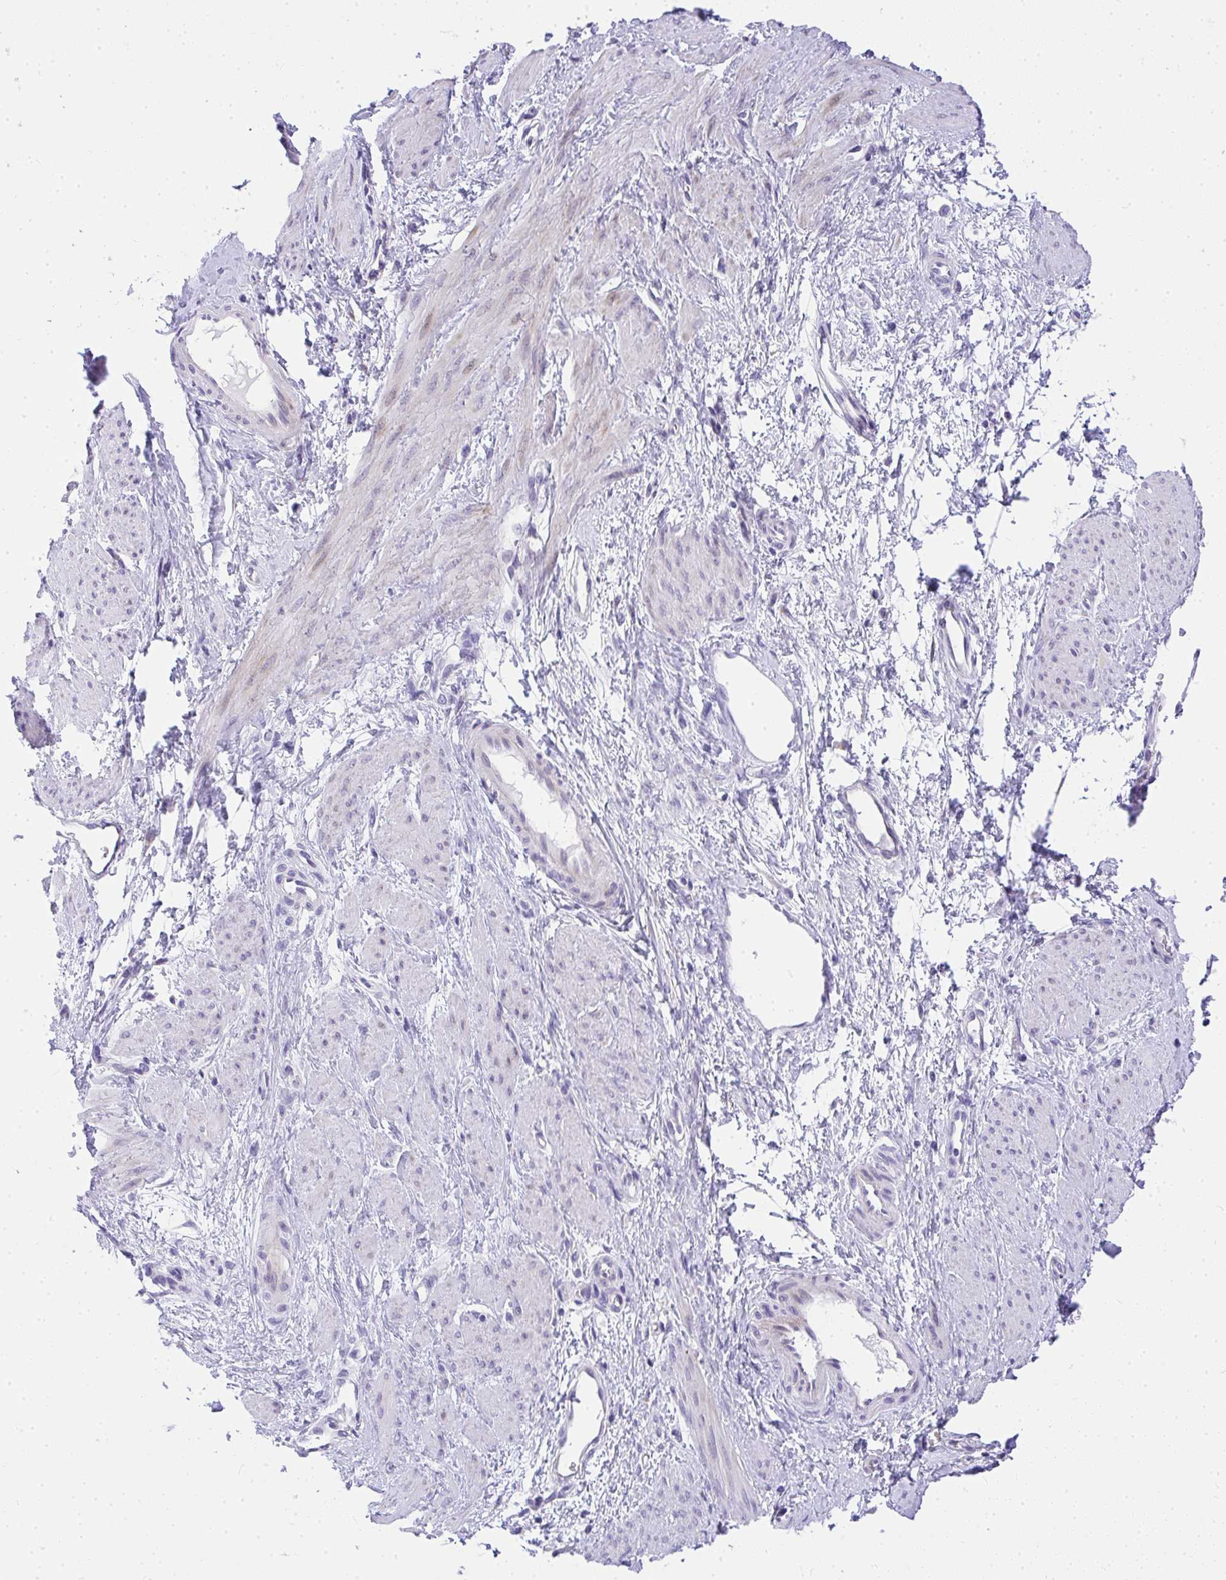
{"staining": {"intensity": "negative", "quantity": "none", "location": "none"}, "tissue": "smooth muscle", "cell_type": "Smooth muscle cells", "image_type": "normal", "snomed": [{"axis": "morphology", "description": "Normal tissue, NOS"}, {"axis": "topography", "description": "Smooth muscle"}, {"axis": "topography", "description": "Uterus"}], "caption": "Histopathology image shows no protein expression in smooth muscle cells of benign smooth muscle.", "gene": "ADRA2C", "patient": {"sex": "female", "age": 39}}